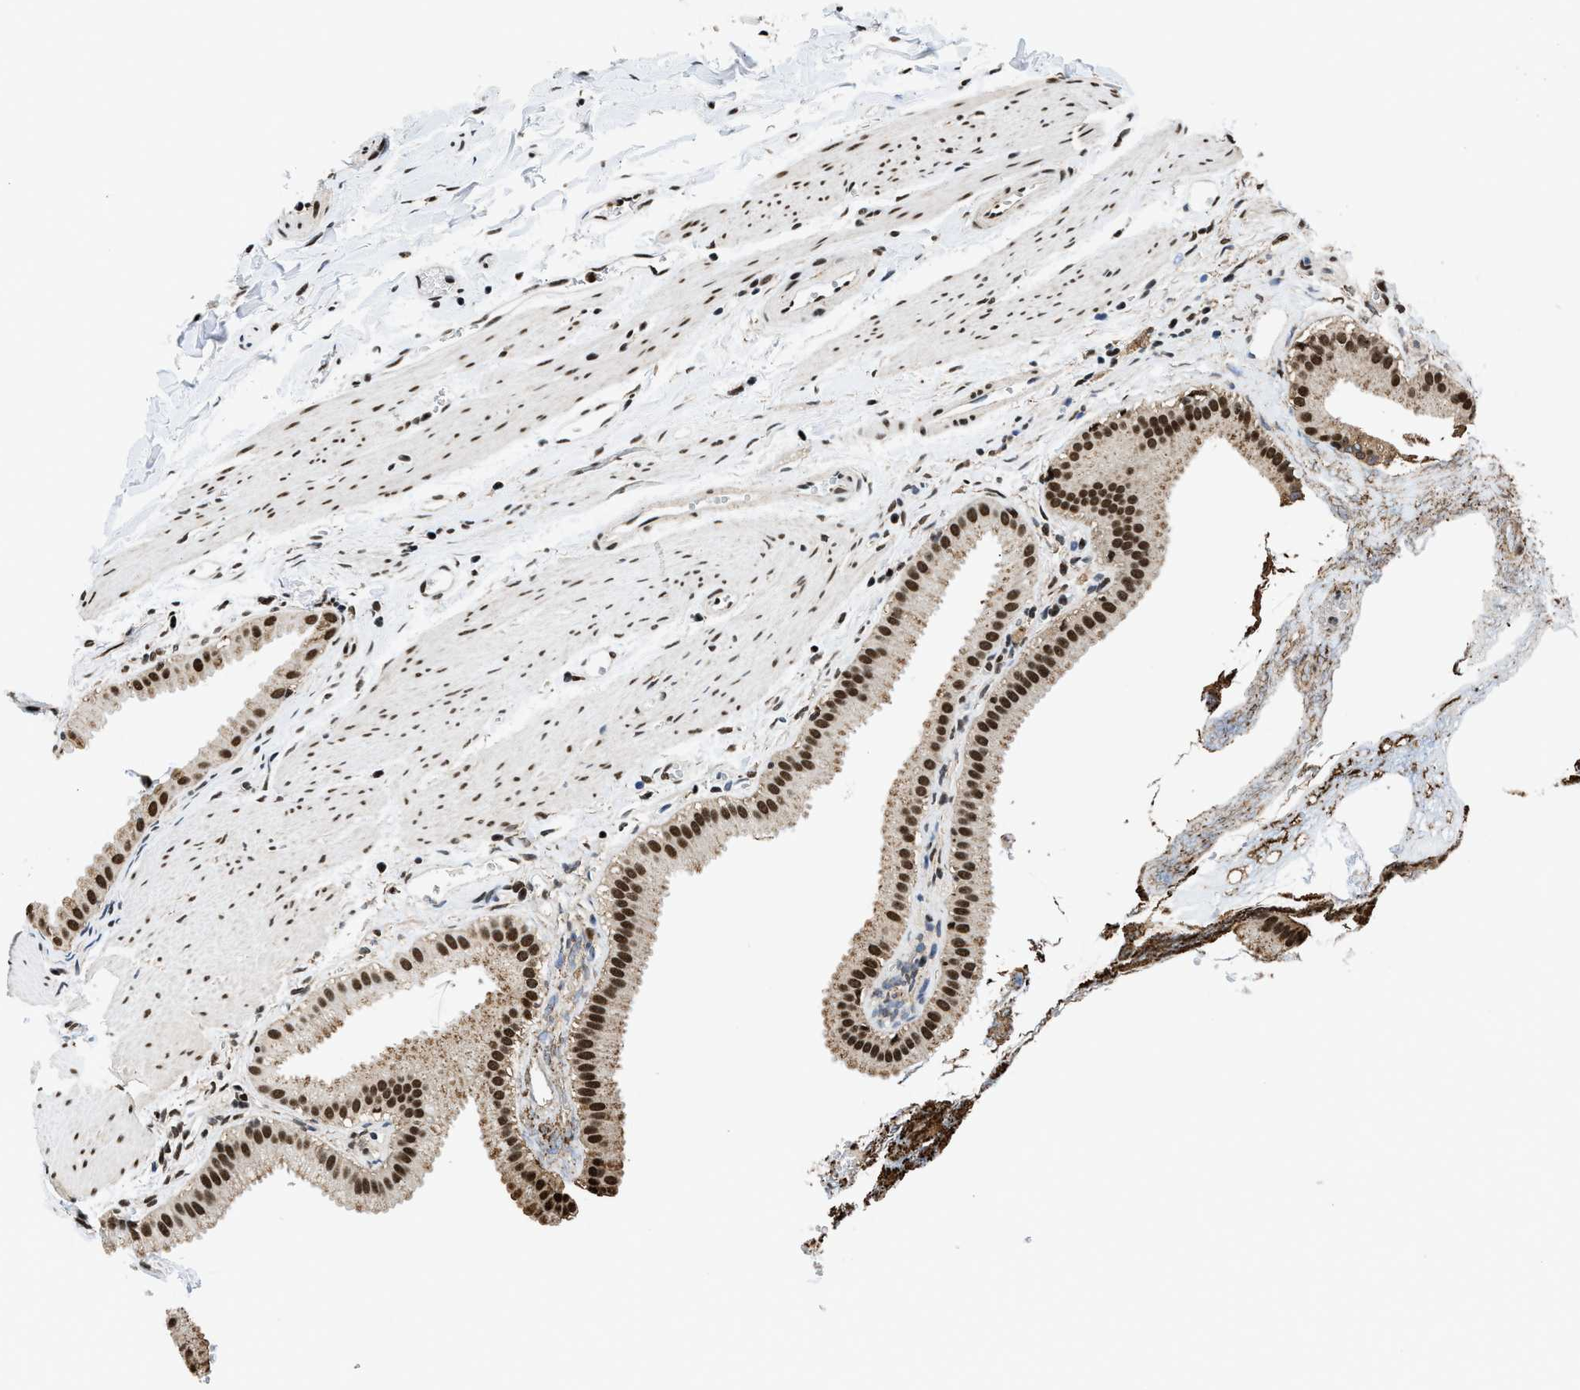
{"staining": {"intensity": "strong", "quantity": ">75%", "location": "cytoplasmic/membranous,nuclear"}, "tissue": "gallbladder", "cell_type": "Glandular cells", "image_type": "normal", "snomed": [{"axis": "morphology", "description": "Normal tissue, NOS"}, {"axis": "topography", "description": "Gallbladder"}], "caption": "IHC of benign human gallbladder reveals high levels of strong cytoplasmic/membranous,nuclear positivity in about >75% of glandular cells. The protein is stained brown, and the nuclei are stained in blue (DAB (3,3'-diaminobenzidine) IHC with brightfield microscopy, high magnification).", "gene": "HNRNPF", "patient": {"sex": "female", "age": 64}}